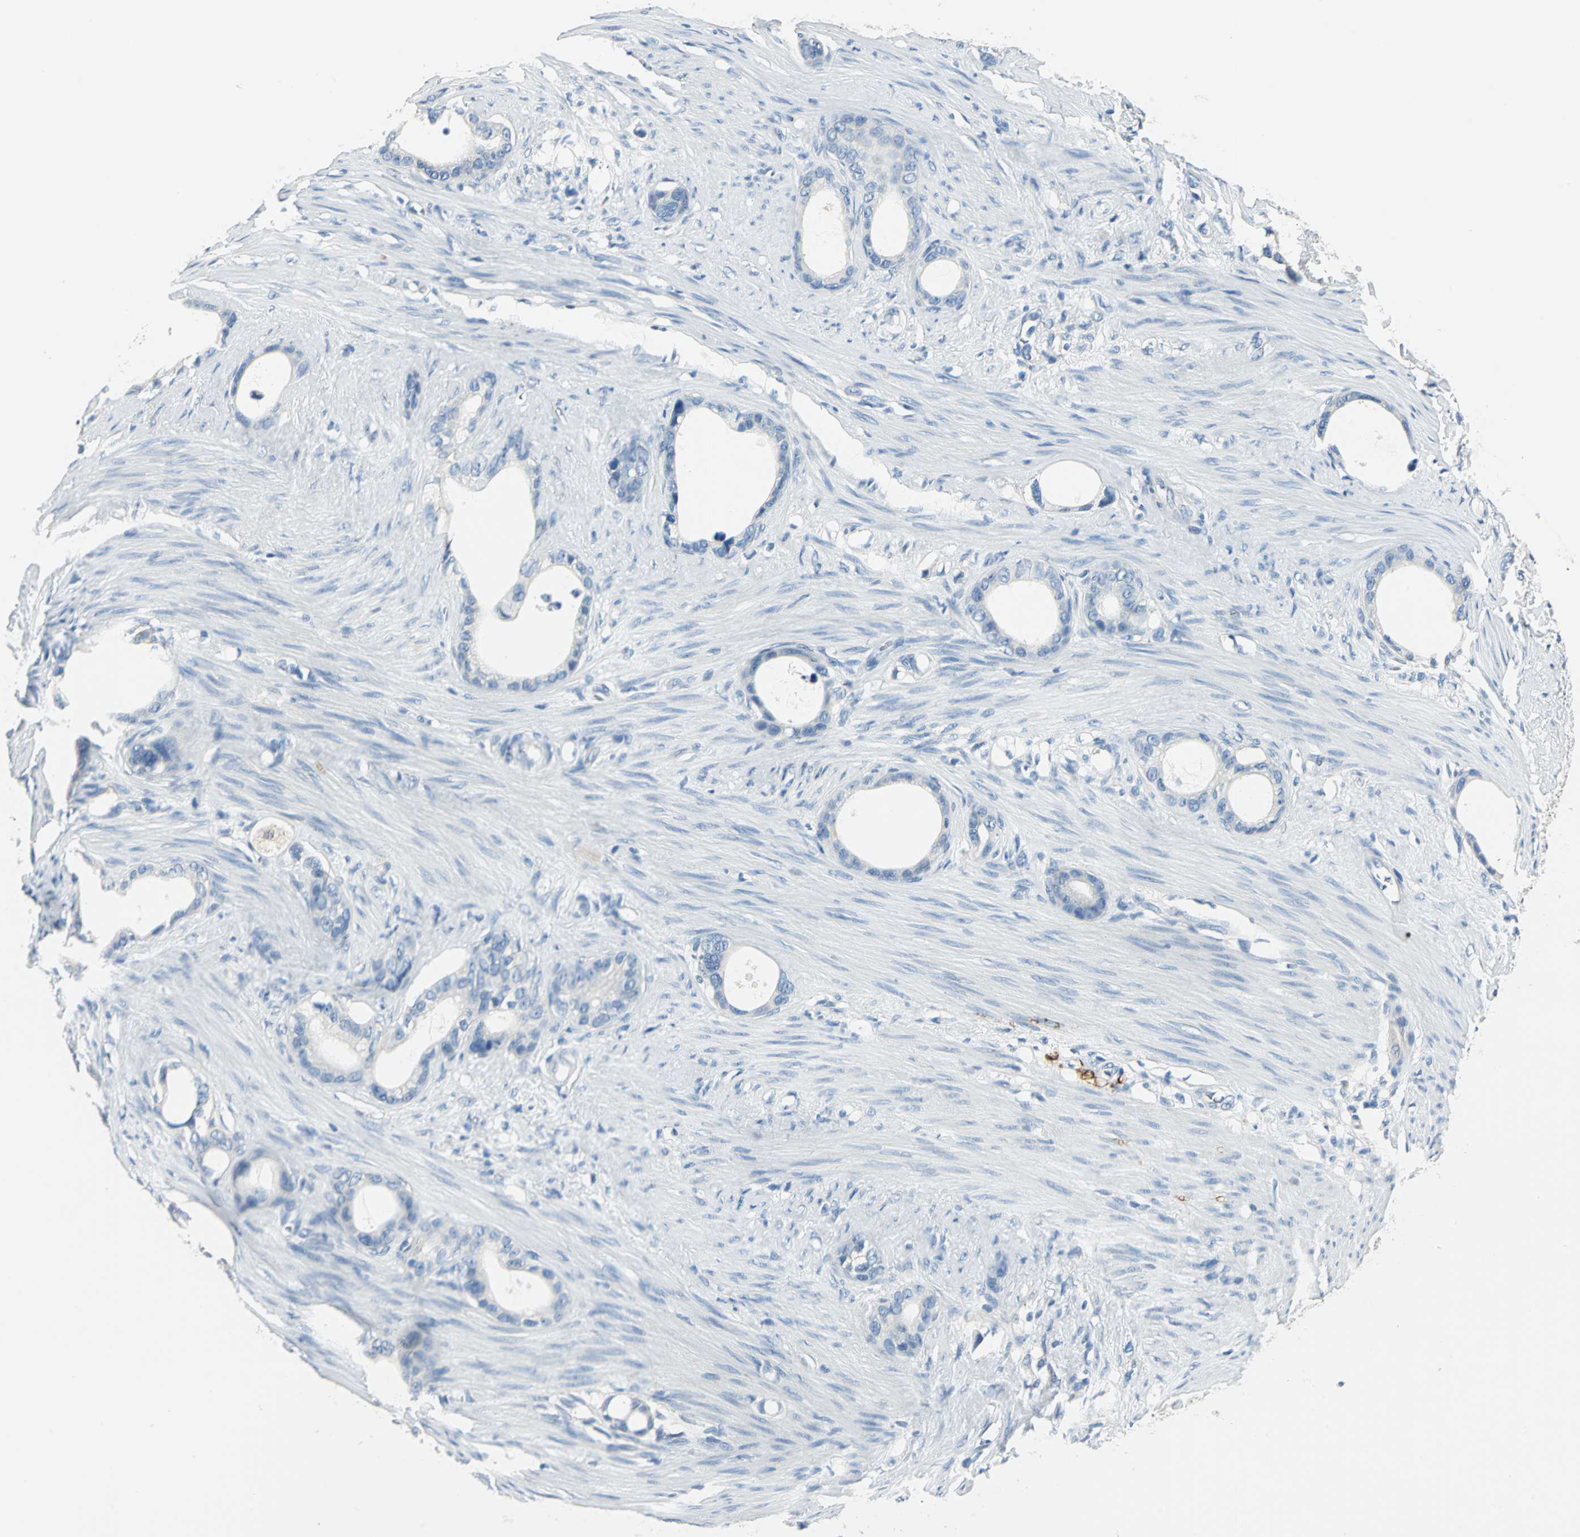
{"staining": {"intensity": "negative", "quantity": "none", "location": "none"}, "tissue": "stomach cancer", "cell_type": "Tumor cells", "image_type": "cancer", "snomed": [{"axis": "morphology", "description": "Adenocarcinoma, NOS"}, {"axis": "topography", "description": "Stomach"}], "caption": "The micrograph displays no staining of tumor cells in adenocarcinoma (stomach).", "gene": "UCHL1", "patient": {"sex": "female", "age": 75}}